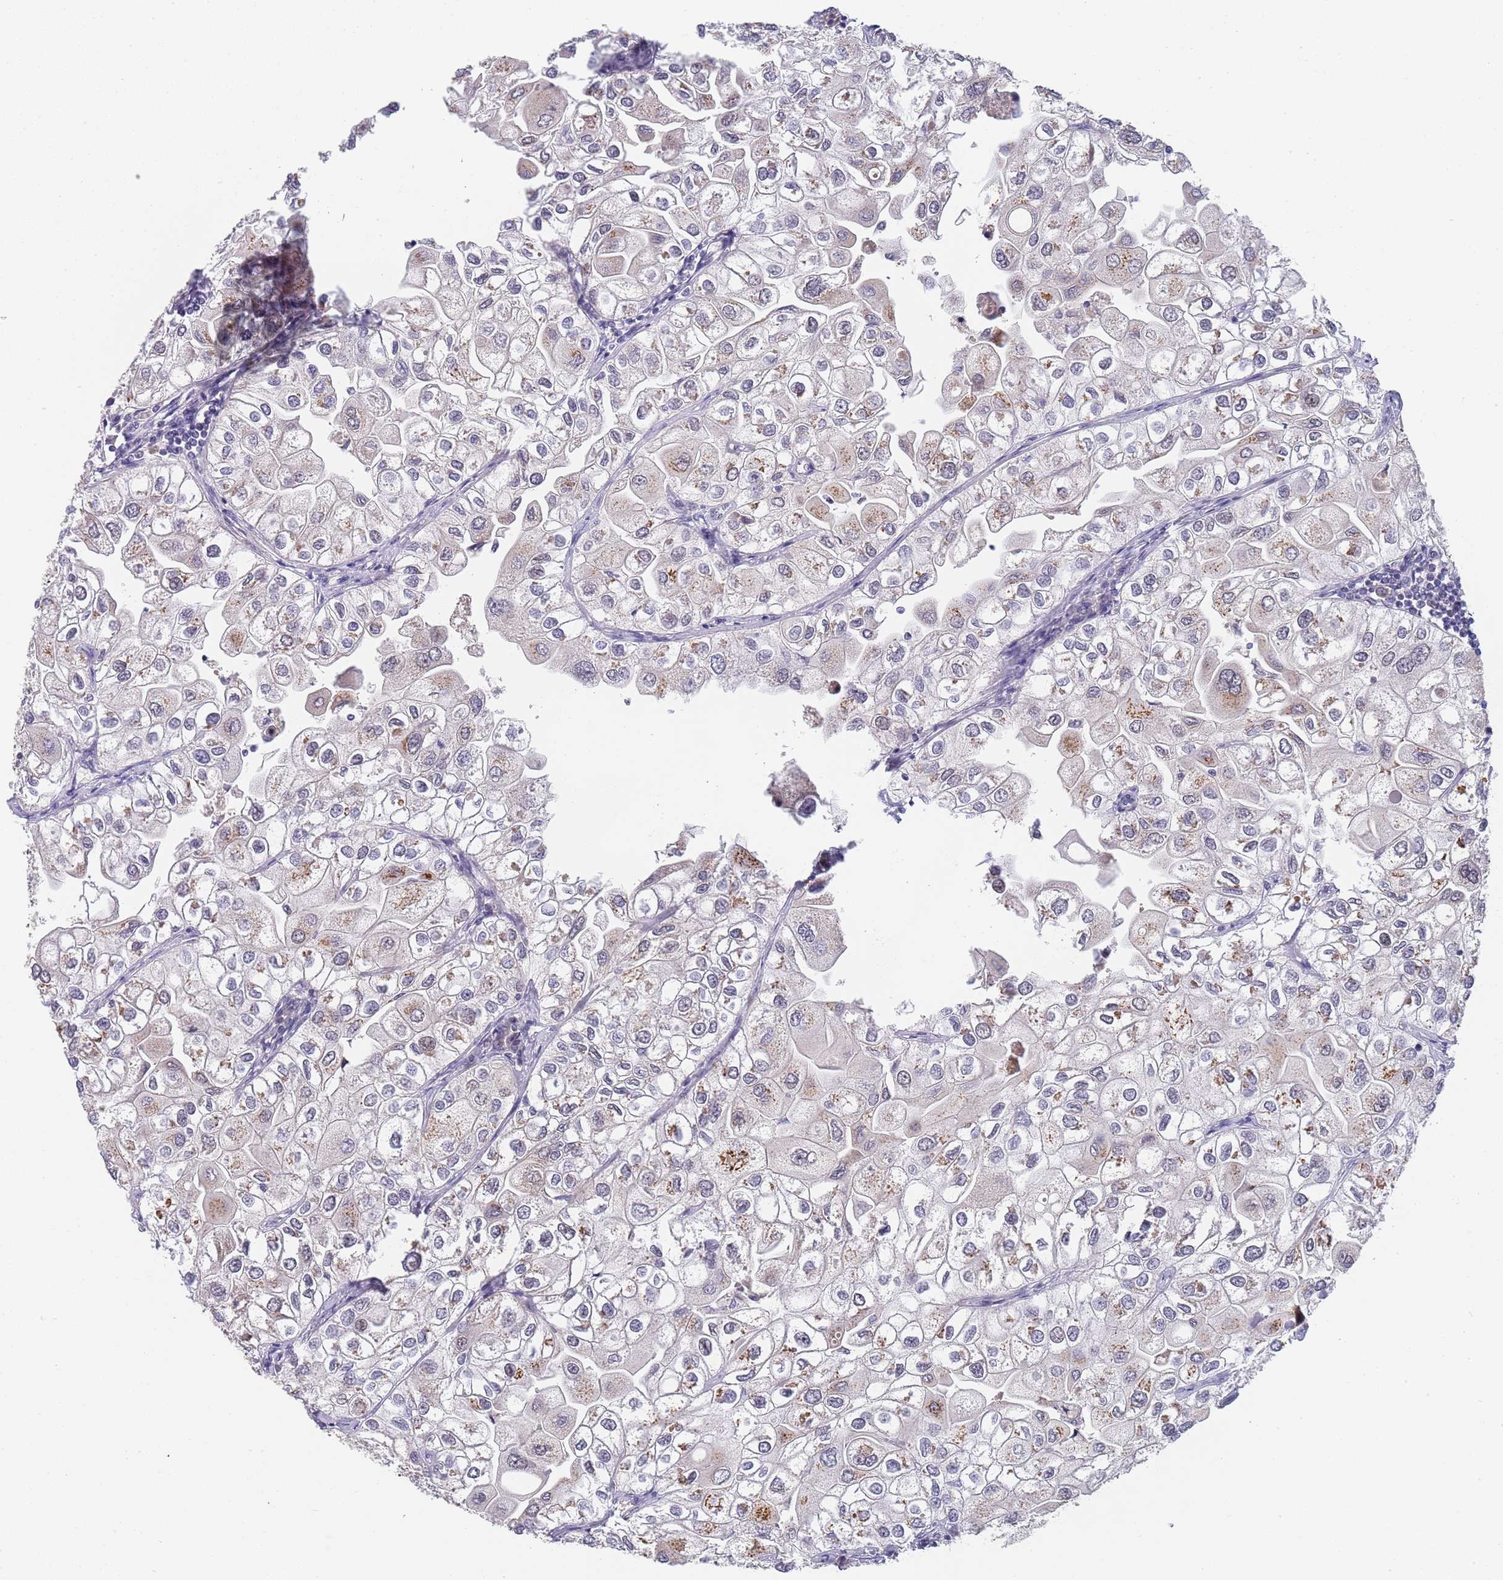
{"staining": {"intensity": "negative", "quantity": "none", "location": "none"}, "tissue": "urothelial cancer", "cell_type": "Tumor cells", "image_type": "cancer", "snomed": [{"axis": "morphology", "description": "Urothelial carcinoma, High grade"}, {"axis": "topography", "description": "Urinary bladder"}], "caption": "Tumor cells are negative for protein expression in human urothelial cancer.", "gene": "B4GALT4", "patient": {"sex": "male", "age": 64}}